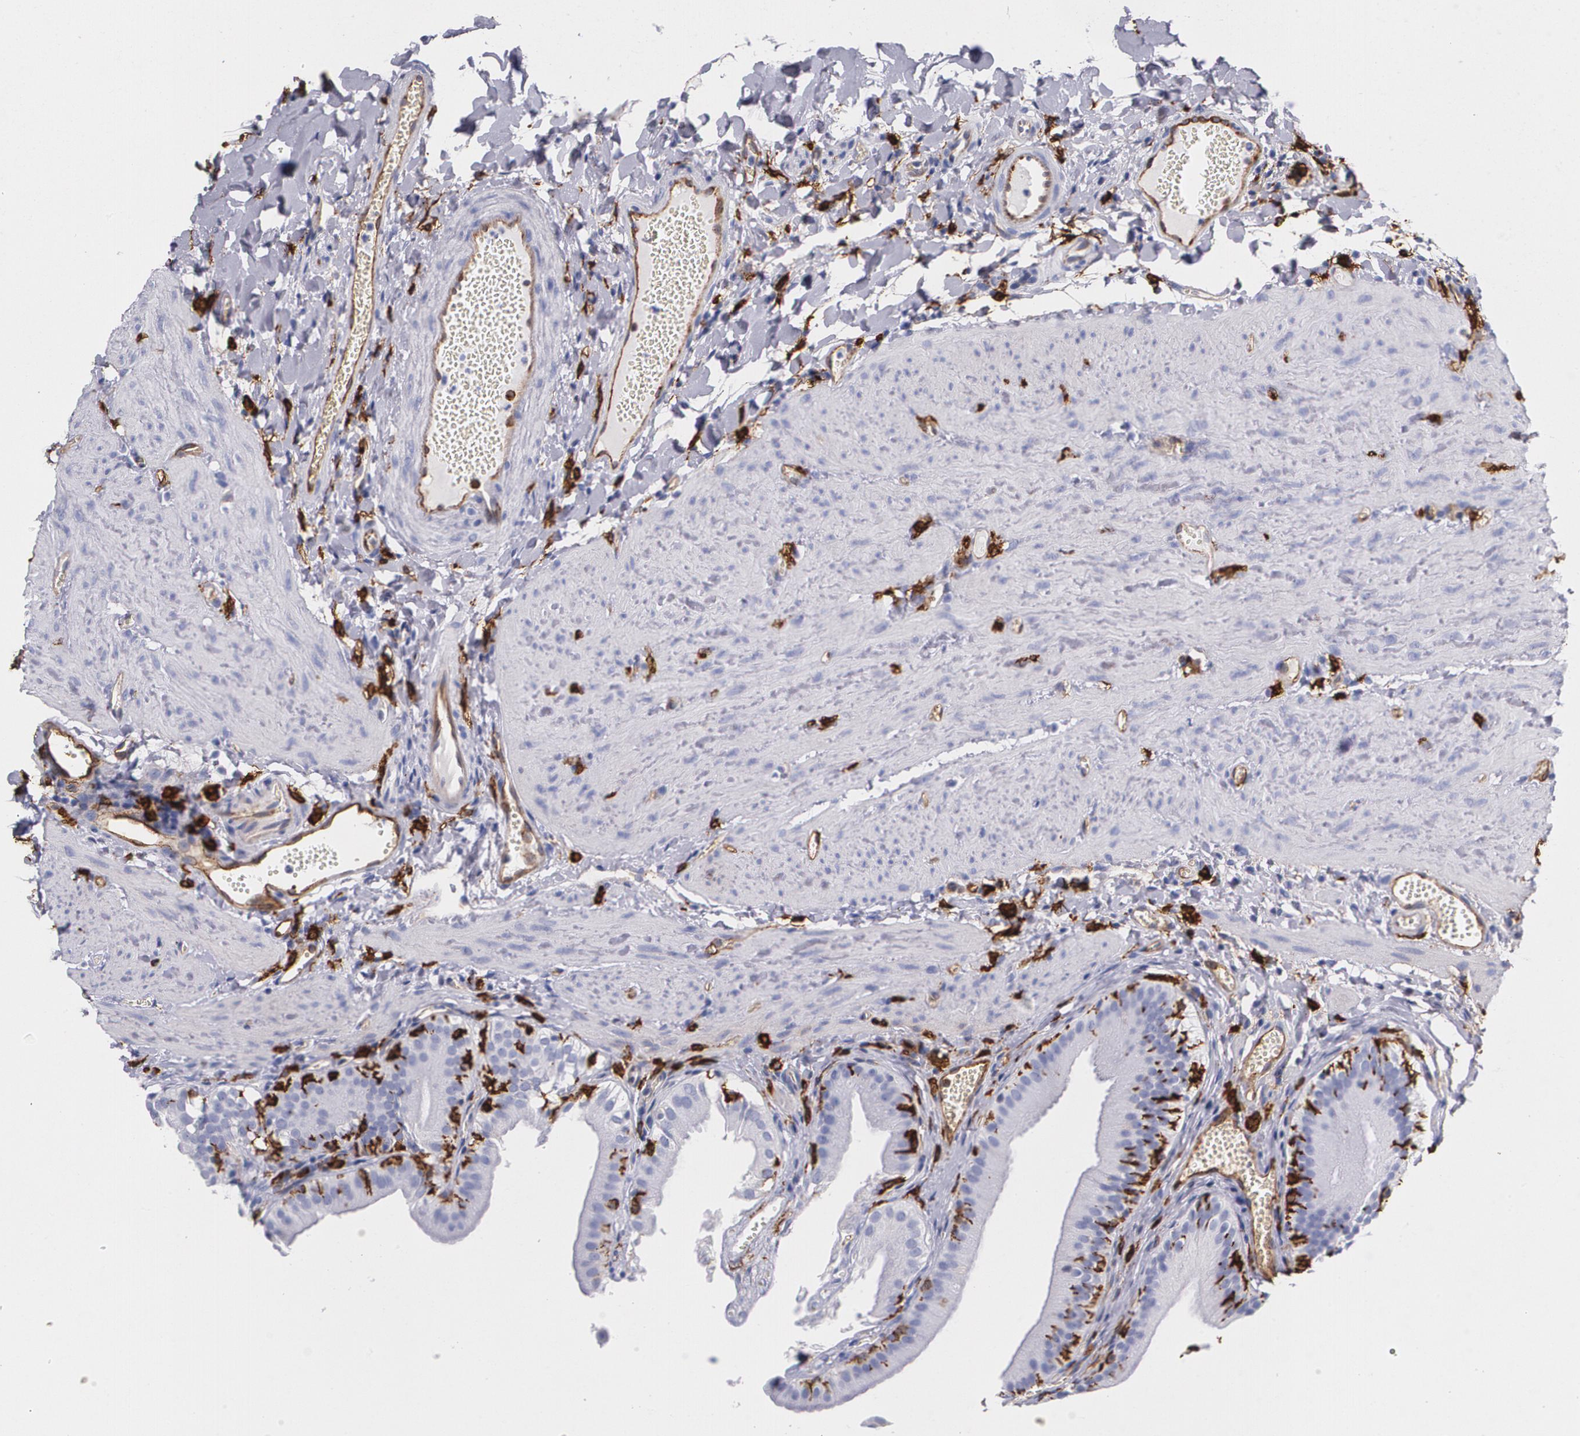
{"staining": {"intensity": "negative", "quantity": "none", "location": "none"}, "tissue": "gallbladder", "cell_type": "Glandular cells", "image_type": "normal", "snomed": [{"axis": "morphology", "description": "Normal tissue, NOS"}, {"axis": "topography", "description": "Gallbladder"}], "caption": "This is a histopathology image of immunohistochemistry (IHC) staining of benign gallbladder, which shows no positivity in glandular cells. (DAB IHC visualized using brightfield microscopy, high magnification).", "gene": "HLA", "patient": {"sex": "female", "age": 24}}